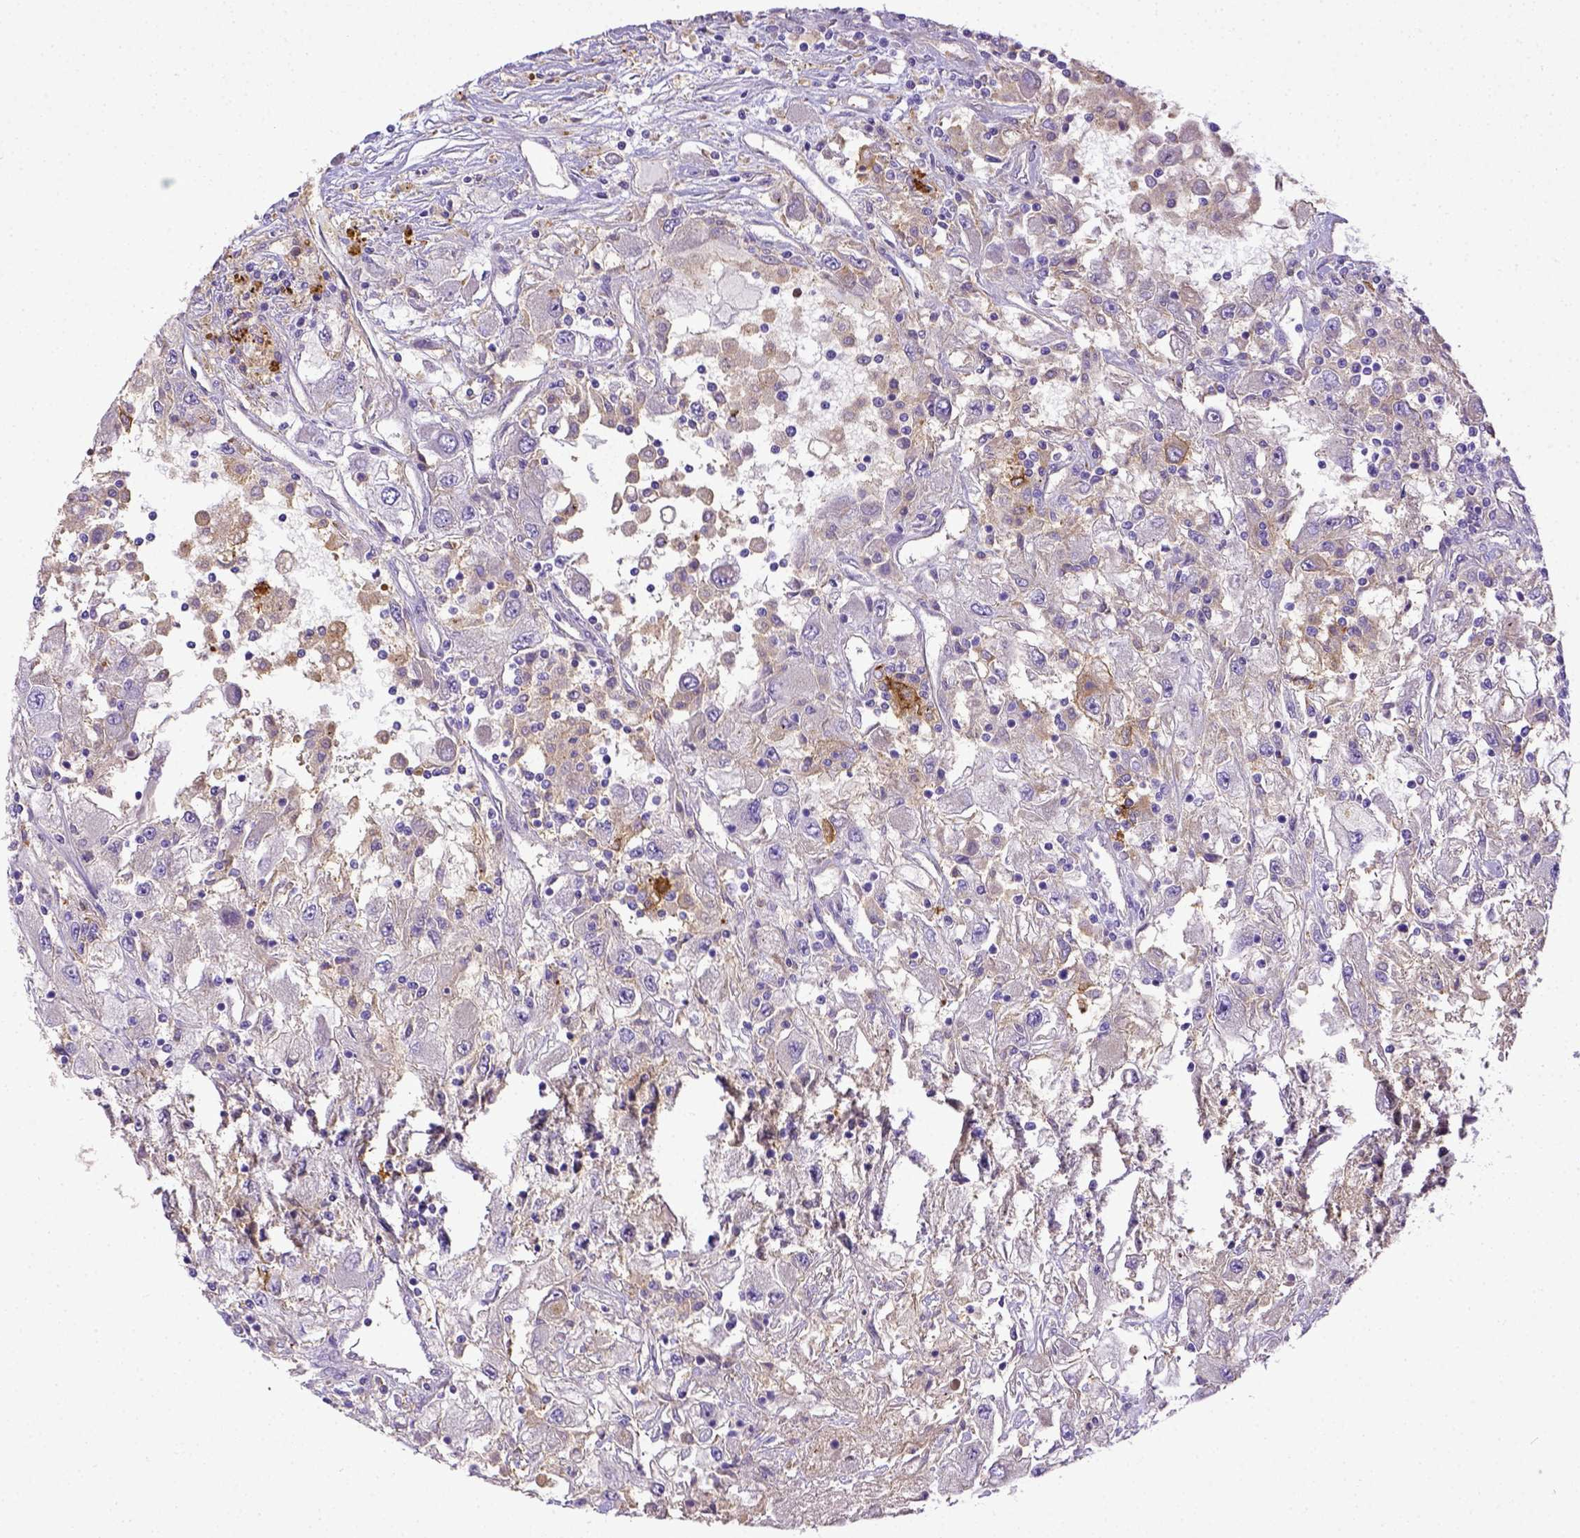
{"staining": {"intensity": "negative", "quantity": "none", "location": "none"}, "tissue": "renal cancer", "cell_type": "Tumor cells", "image_type": "cancer", "snomed": [{"axis": "morphology", "description": "Adenocarcinoma, NOS"}, {"axis": "topography", "description": "Kidney"}], "caption": "Immunohistochemistry (IHC) of renal cancer (adenocarcinoma) exhibits no positivity in tumor cells.", "gene": "CD40", "patient": {"sex": "female", "age": 67}}